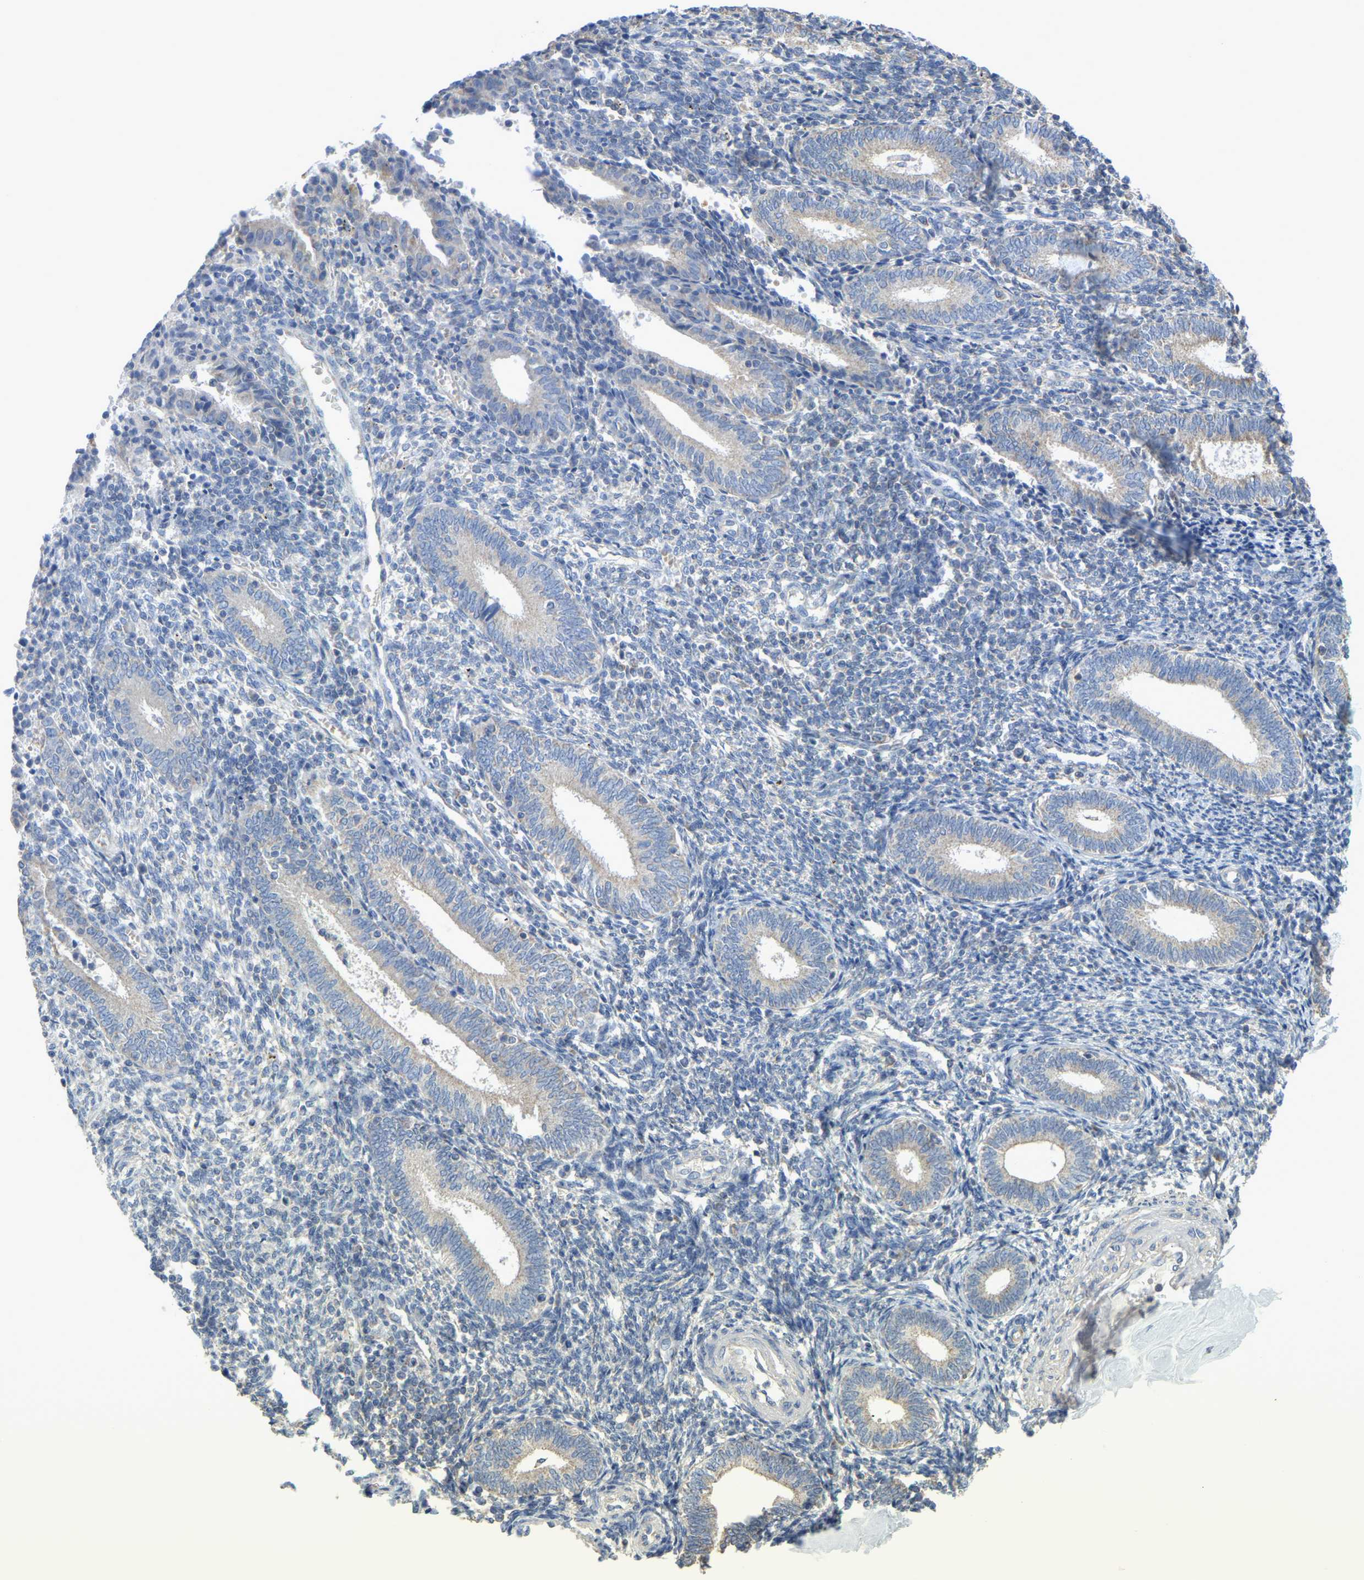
{"staining": {"intensity": "negative", "quantity": "none", "location": "none"}, "tissue": "endometrium", "cell_type": "Cells in endometrial stroma", "image_type": "normal", "snomed": [{"axis": "morphology", "description": "Normal tissue, NOS"}, {"axis": "topography", "description": "Endometrium"}], "caption": "Immunohistochemical staining of unremarkable human endometrium displays no significant staining in cells in endometrial stroma. Brightfield microscopy of immunohistochemistry (IHC) stained with DAB (brown) and hematoxylin (blue), captured at high magnification.", "gene": "SERPINB5", "patient": {"sex": "female", "age": 41}}